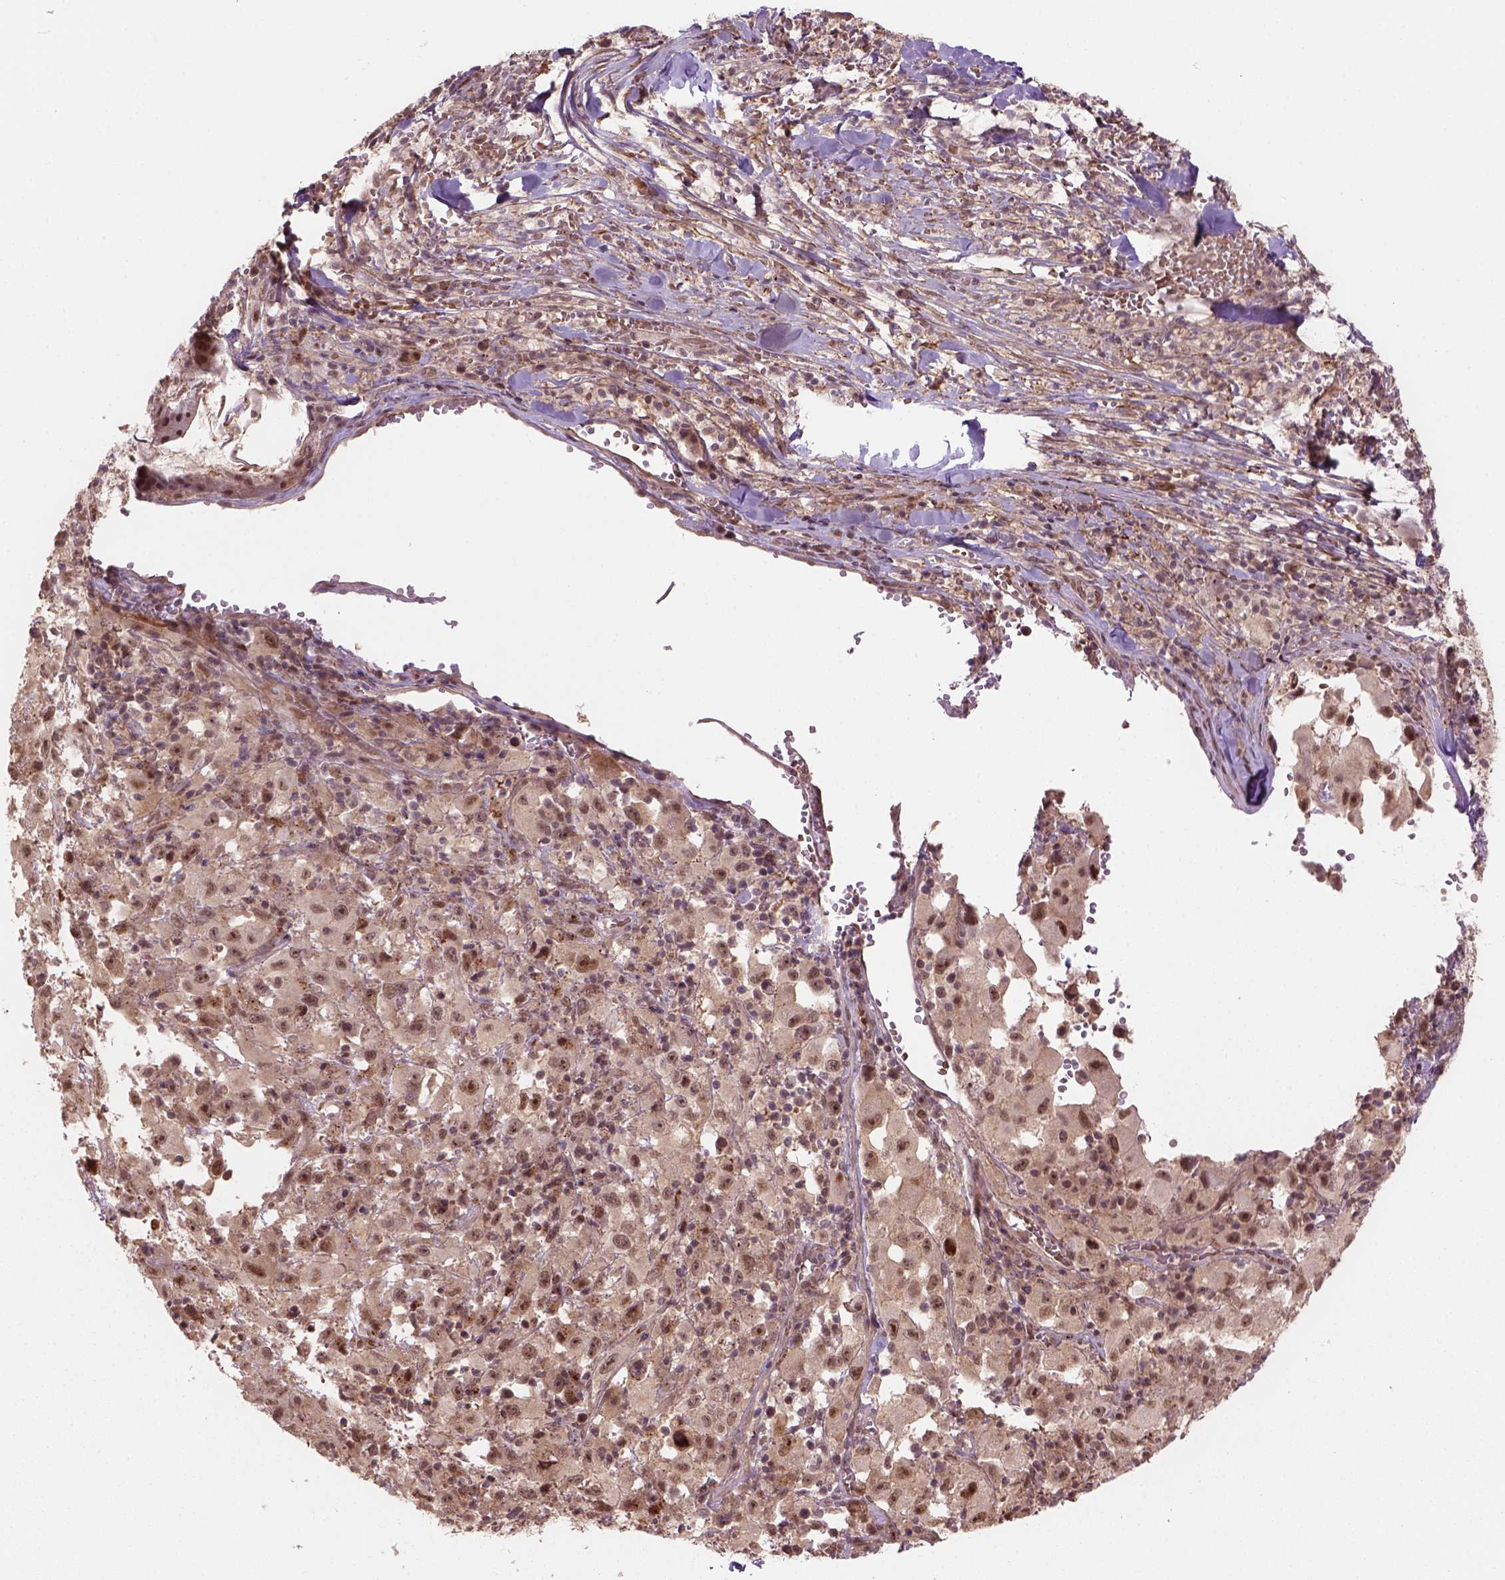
{"staining": {"intensity": "moderate", "quantity": "25%-75%", "location": "cytoplasmic/membranous,nuclear"}, "tissue": "melanoma", "cell_type": "Tumor cells", "image_type": "cancer", "snomed": [{"axis": "morphology", "description": "Malignant melanoma, Metastatic site"}, {"axis": "topography", "description": "Soft tissue"}], "caption": "This photomicrograph displays IHC staining of human melanoma, with medium moderate cytoplasmic/membranous and nuclear positivity in about 25%-75% of tumor cells.", "gene": "PSMD11", "patient": {"sex": "male", "age": 50}}